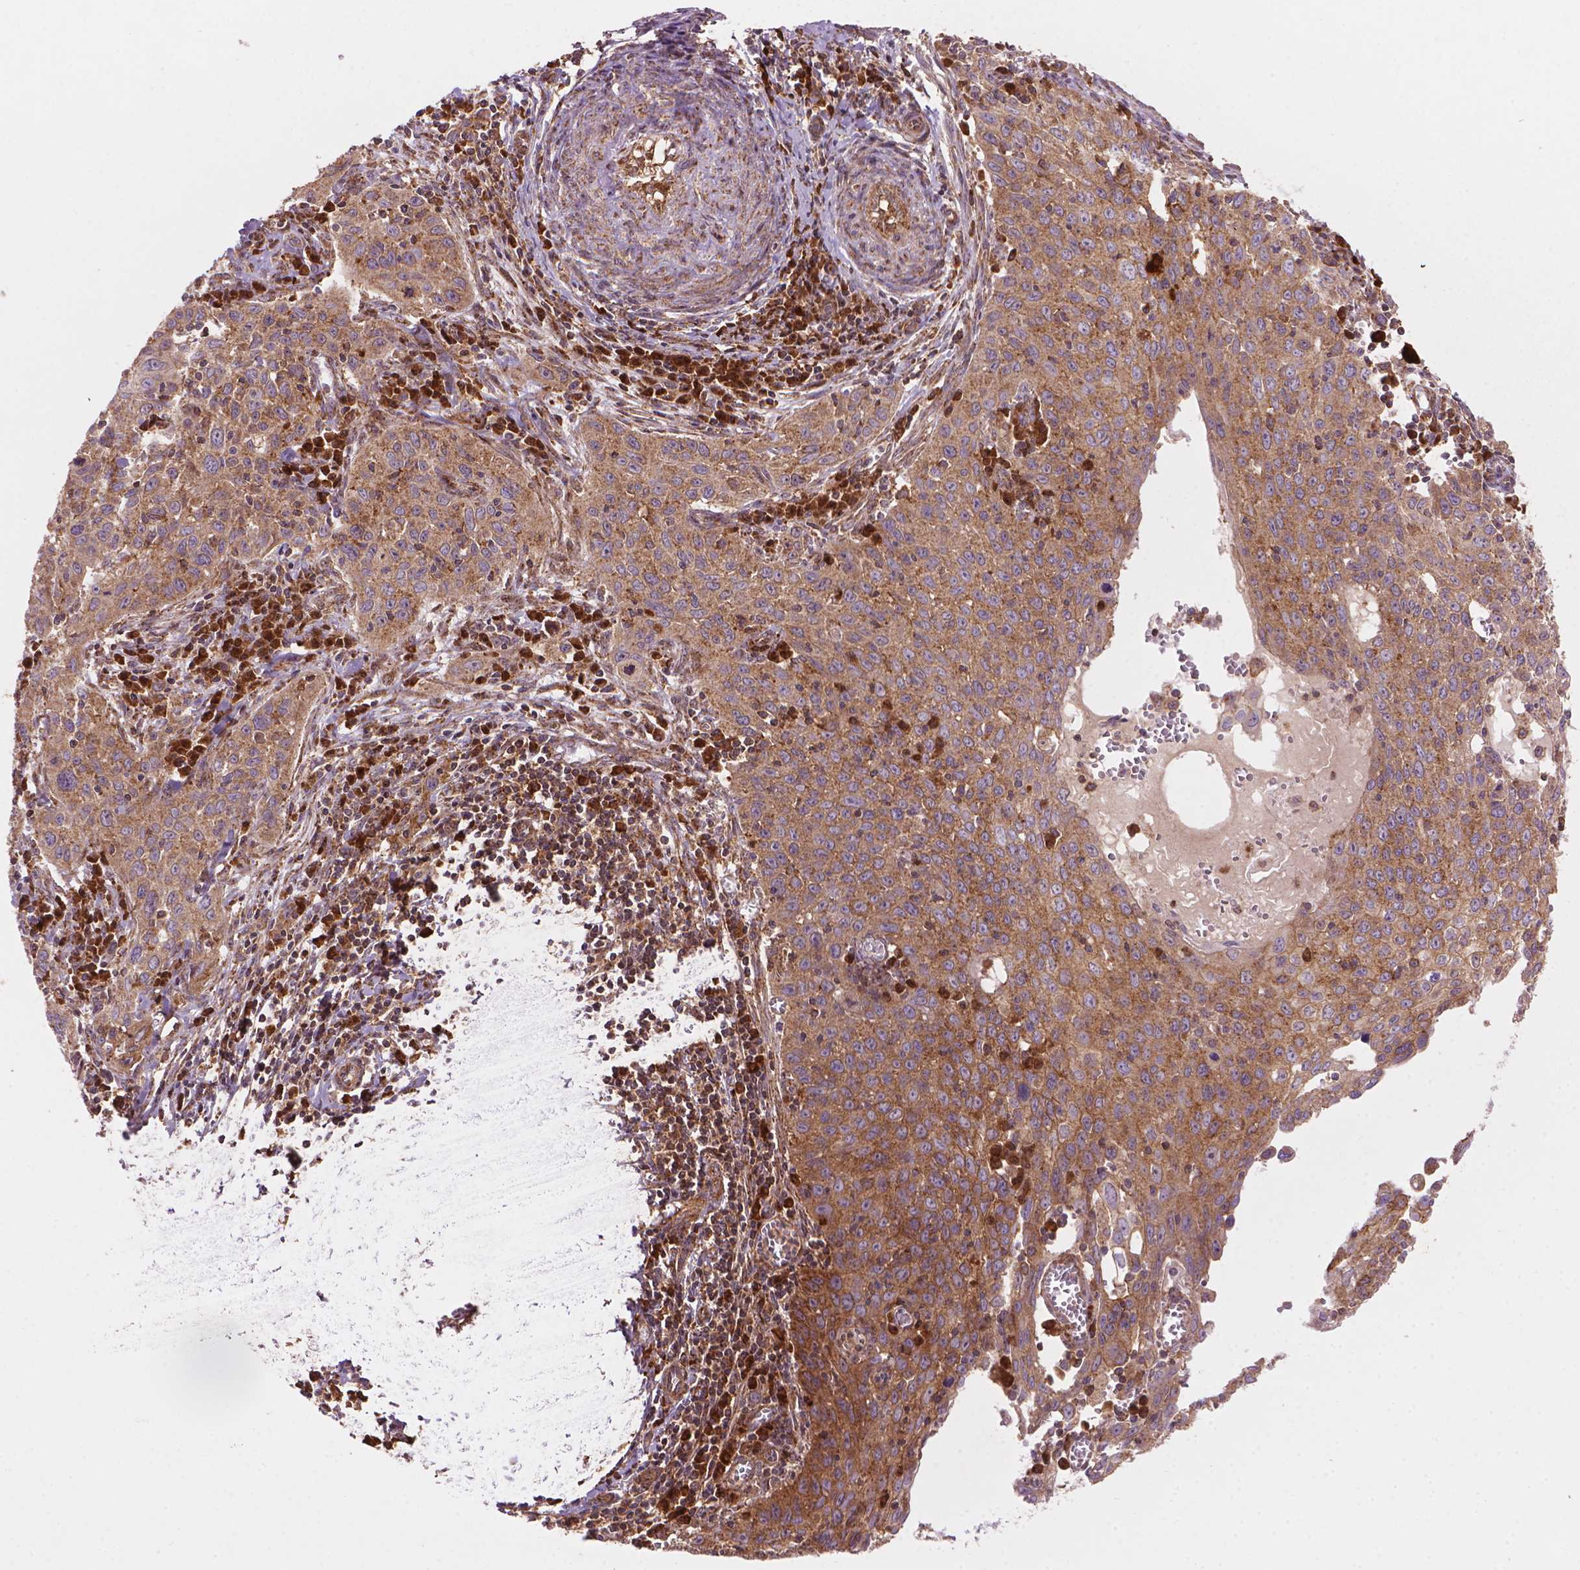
{"staining": {"intensity": "weak", "quantity": ">75%", "location": "cytoplasmic/membranous"}, "tissue": "cervical cancer", "cell_type": "Tumor cells", "image_type": "cancer", "snomed": [{"axis": "morphology", "description": "Squamous cell carcinoma, NOS"}, {"axis": "topography", "description": "Cervix"}], "caption": "DAB (3,3'-diaminobenzidine) immunohistochemical staining of human cervical cancer (squamous cell carcinoma) exhibits weak cytoplasmic/membranous protein expression in about >75% of tumor cells. (Brightfield microscopy of DAB IHC at high magnification).", "gene": "VARS2", "patient": {"sex": "female", "age": 38}}